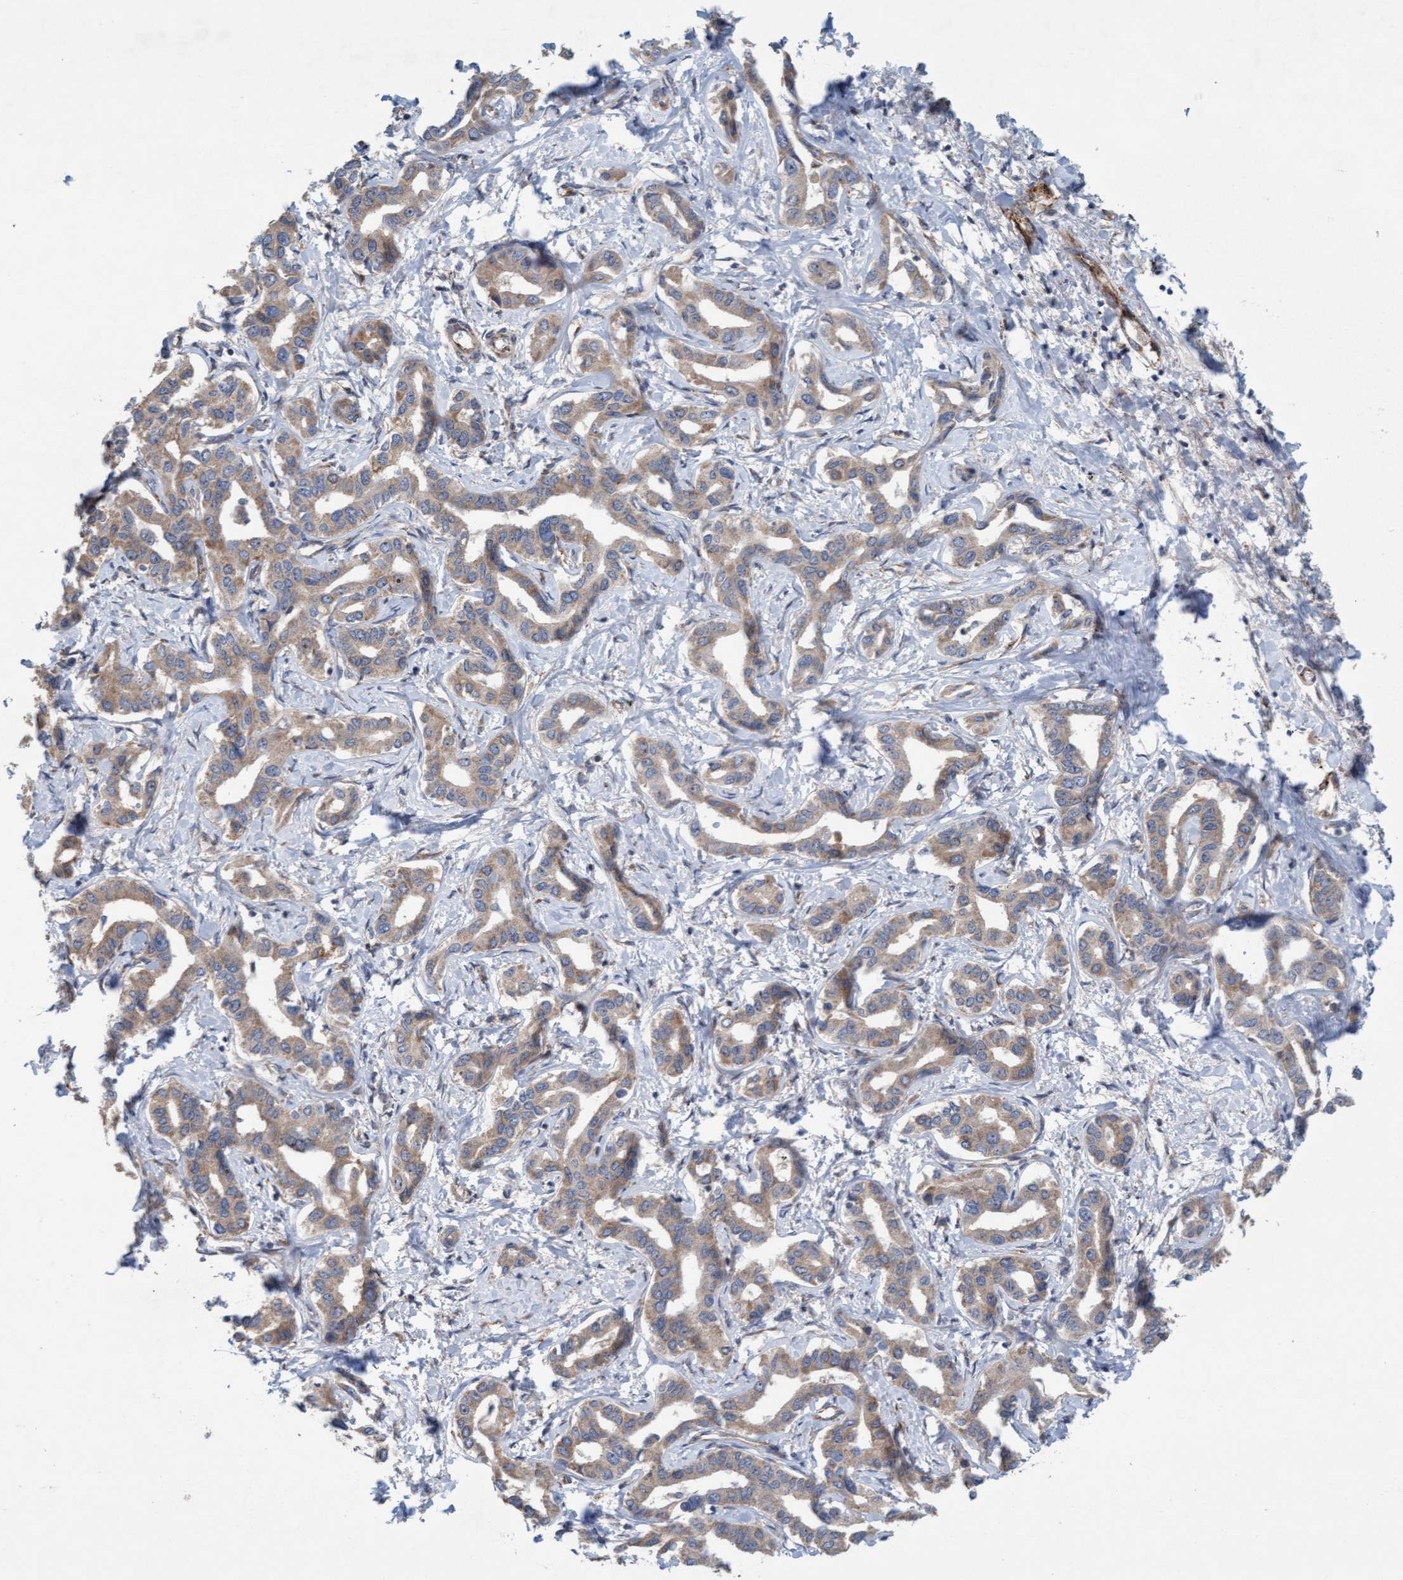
{"staining": {"intensity": "weak", "quantity": ">75%", "location": "cytoplasmic/membranous"}, "tissue": "liver cancer", "cell_type": "Tumor cells", "image_type": "cancer", "snomed": [{"axis": "morphology", "description": "Cholangiocarcinoma"}, {"axis": "topography", "description": "Liver"}], "caption": "Liver cancer stained with IHC displays weak cytoplasmic/membranous positivity in about >75% of tumor cells.", "gene": "ZNF566", "patient": {"sex": "male", "age": 59}}